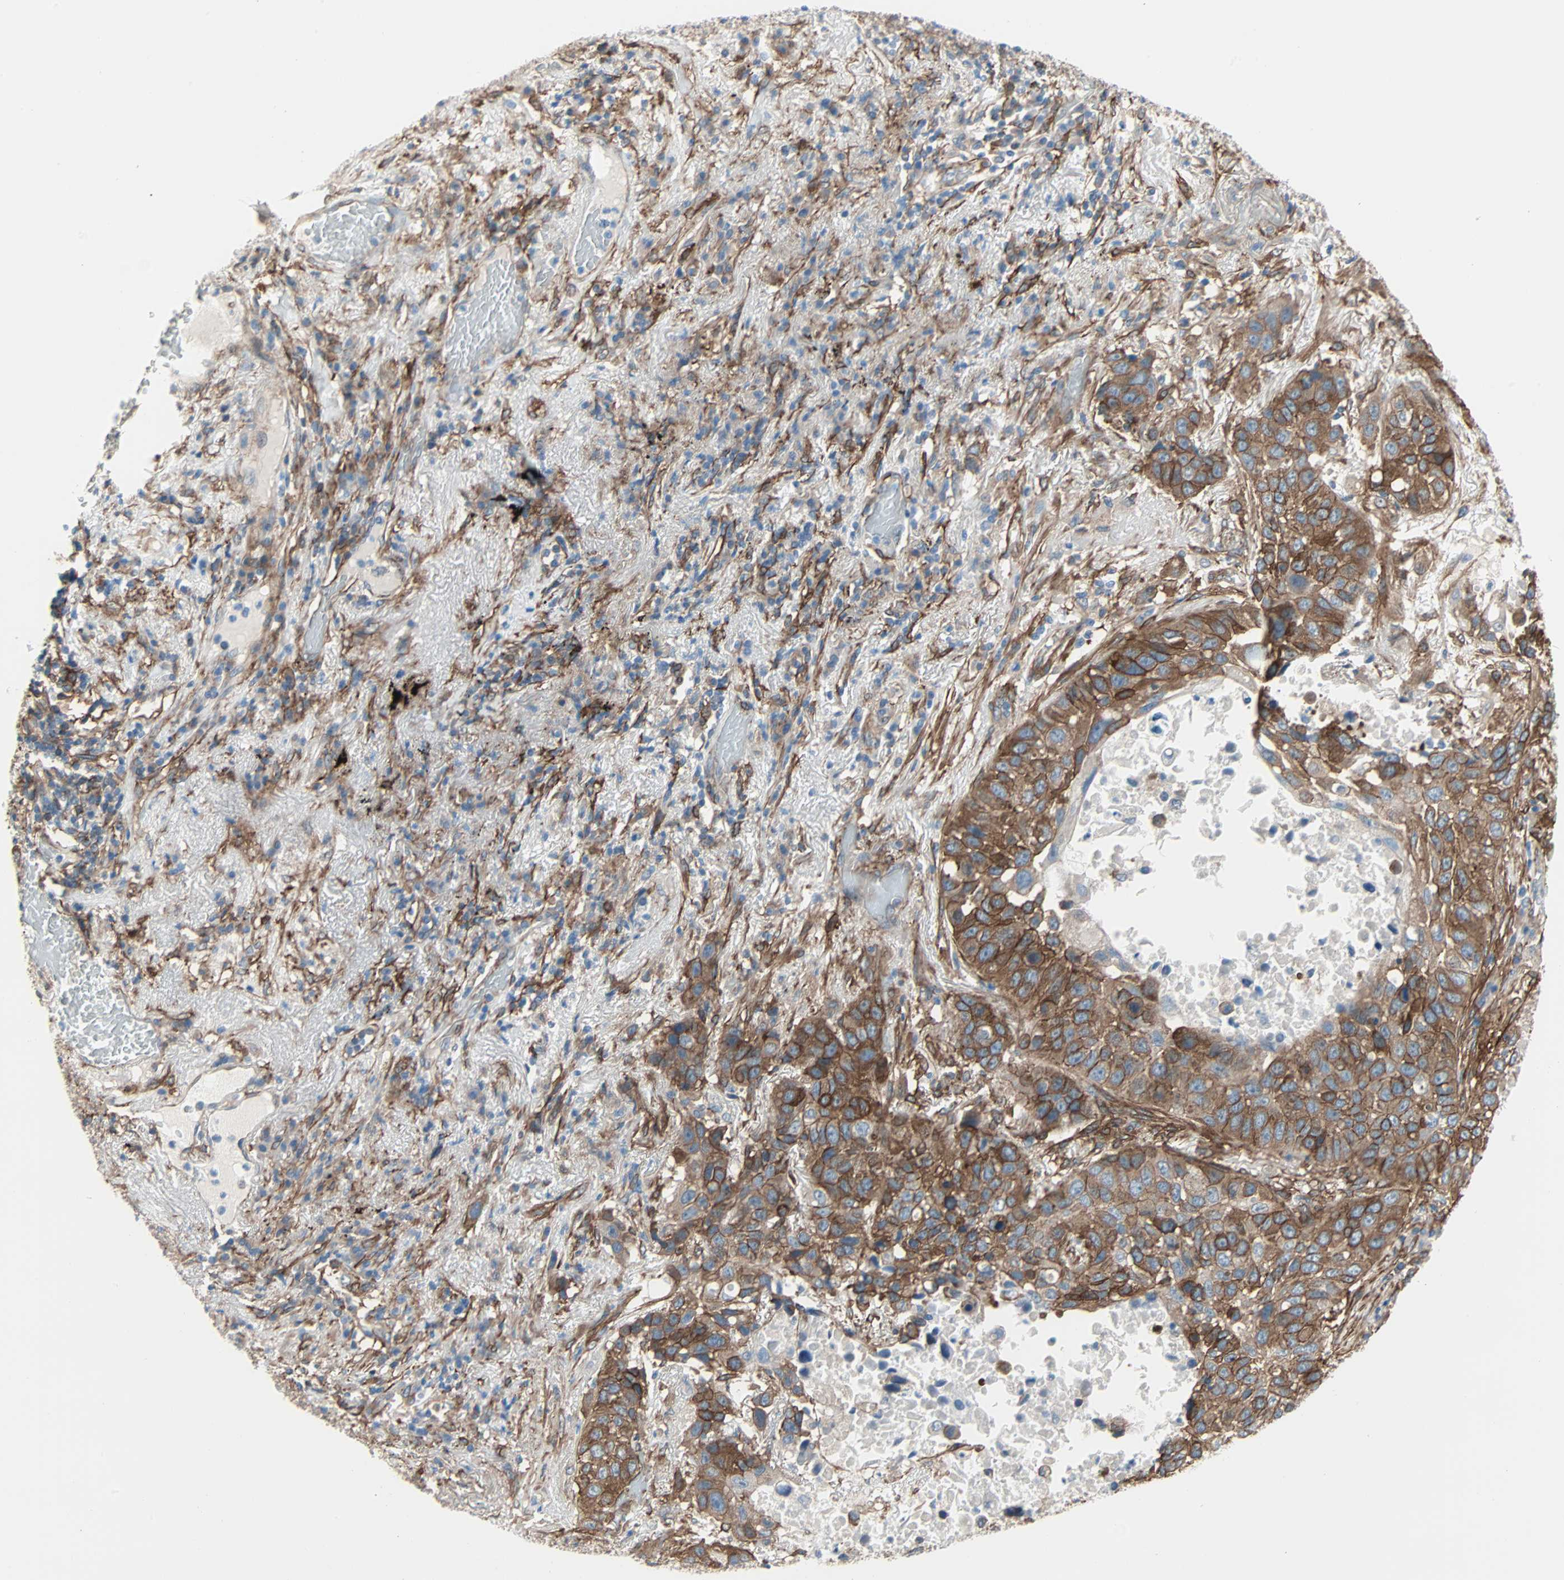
{"staining": {"intensity": "strong", "quantity": ">75%", "location": "cytoplasmic/membranous"}, "tissue": "lung cancer", "cell_type": "Tumor cells", "image_type": "cancer", "snomed": [{"axis": "morphology", "description": "Squamous cell carcinoma, NOS"}, {"axis": "topography", "description": "Lung"}], "caption": "Brown immunohistochemical staining in lung cancer reveals strong cytoplasmic/membranous positivity in about >75% of tumor cells. (DAB = brown stain, brightfield microscopy at high magnification).", "gene": "EPB41L2", "patient": {"sex": "male", "age": 57}}